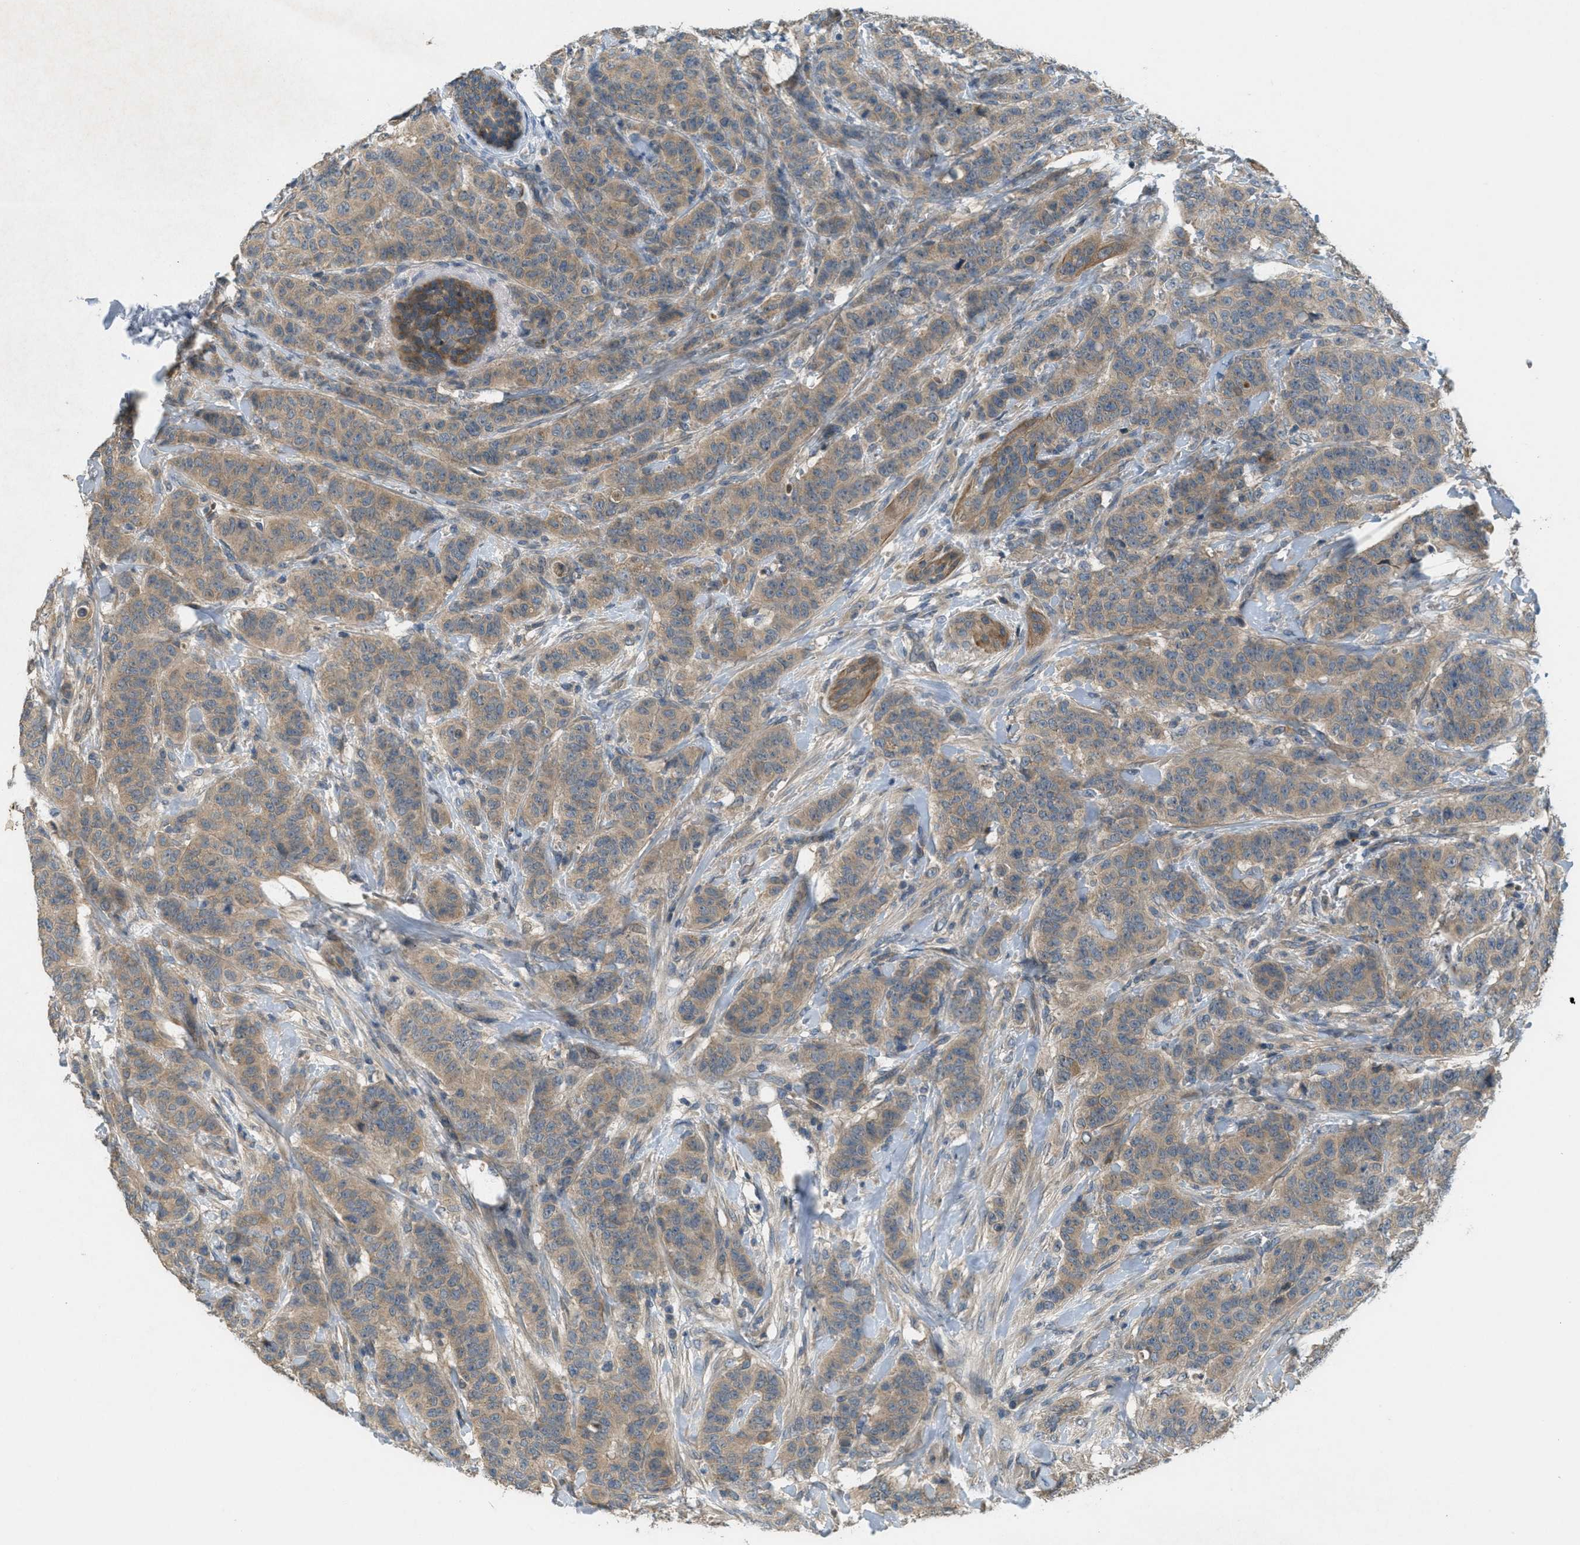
{"staining": {"intensity": "weak", "quantity": ">75%", "location": "cytoplasmic/membranous"}, "tissue": "breast cancer", "cell_type": "Tumor cells", "image_type": "cancer", "snomed": [{"axis": "morphology", "description": "Normal tissue, NOS"}, {"axis": "morphology", "description": "Duct carcinoma"}, {"axis": "topography", "description": "Breast"}], "caption": "A brown stain labels weak cytoplasmic/membranous staining of a protein in human breast intraductal carcinoma tumor cells. Using DAB (brown) and hematoxylin (blue) stains, captured at high magnification using brightfield microscopy.", "gene": "ADCY6", "patient": {"sex": "female", "age": 40}}